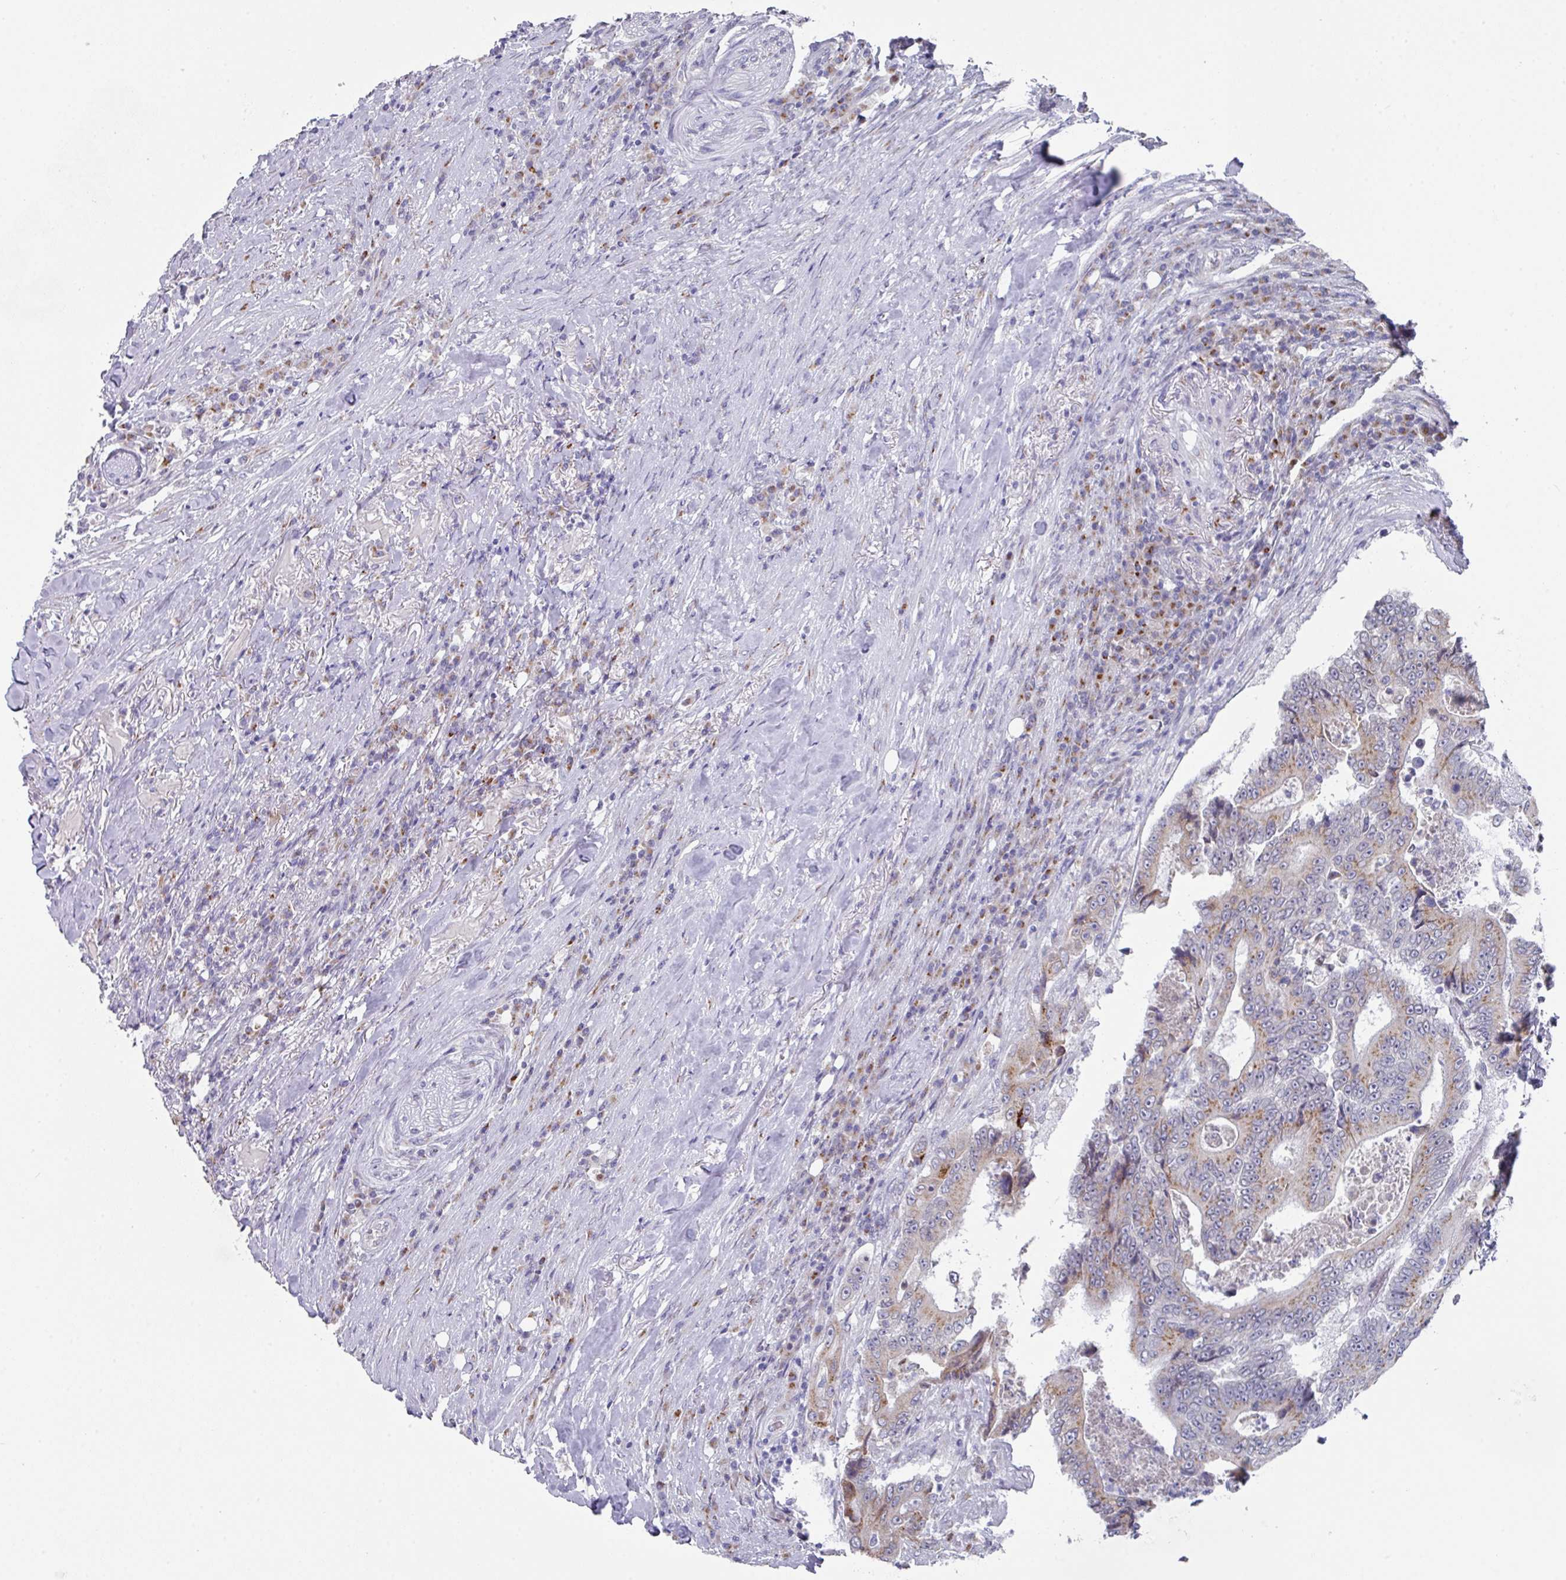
{"staining": {"intensity": "weak", "quantity": "25%-75%", "location": "cytoplasmic/membranous"}, "tissue": "colorectal cancer", "cell_type": "Tumor cells", "image_type": "cancer", "snomed": [{"axis": "morphology", "description": "Adenocarcinoma, NOS"}, {"axis": "topography", "description": "Colon"}], "caption": "An IHC photomicrograph of neoplastic tissue is shown. Protein staining in brown labels weak cytoplasmic/membranous positivity in colorectal adenocarcinoma within tumor cells. (Brightfield microscopy of DAB IHC at high magnification).", "gene": "VKORC1L1", "patient": {"sex": "male", "age": 83}}